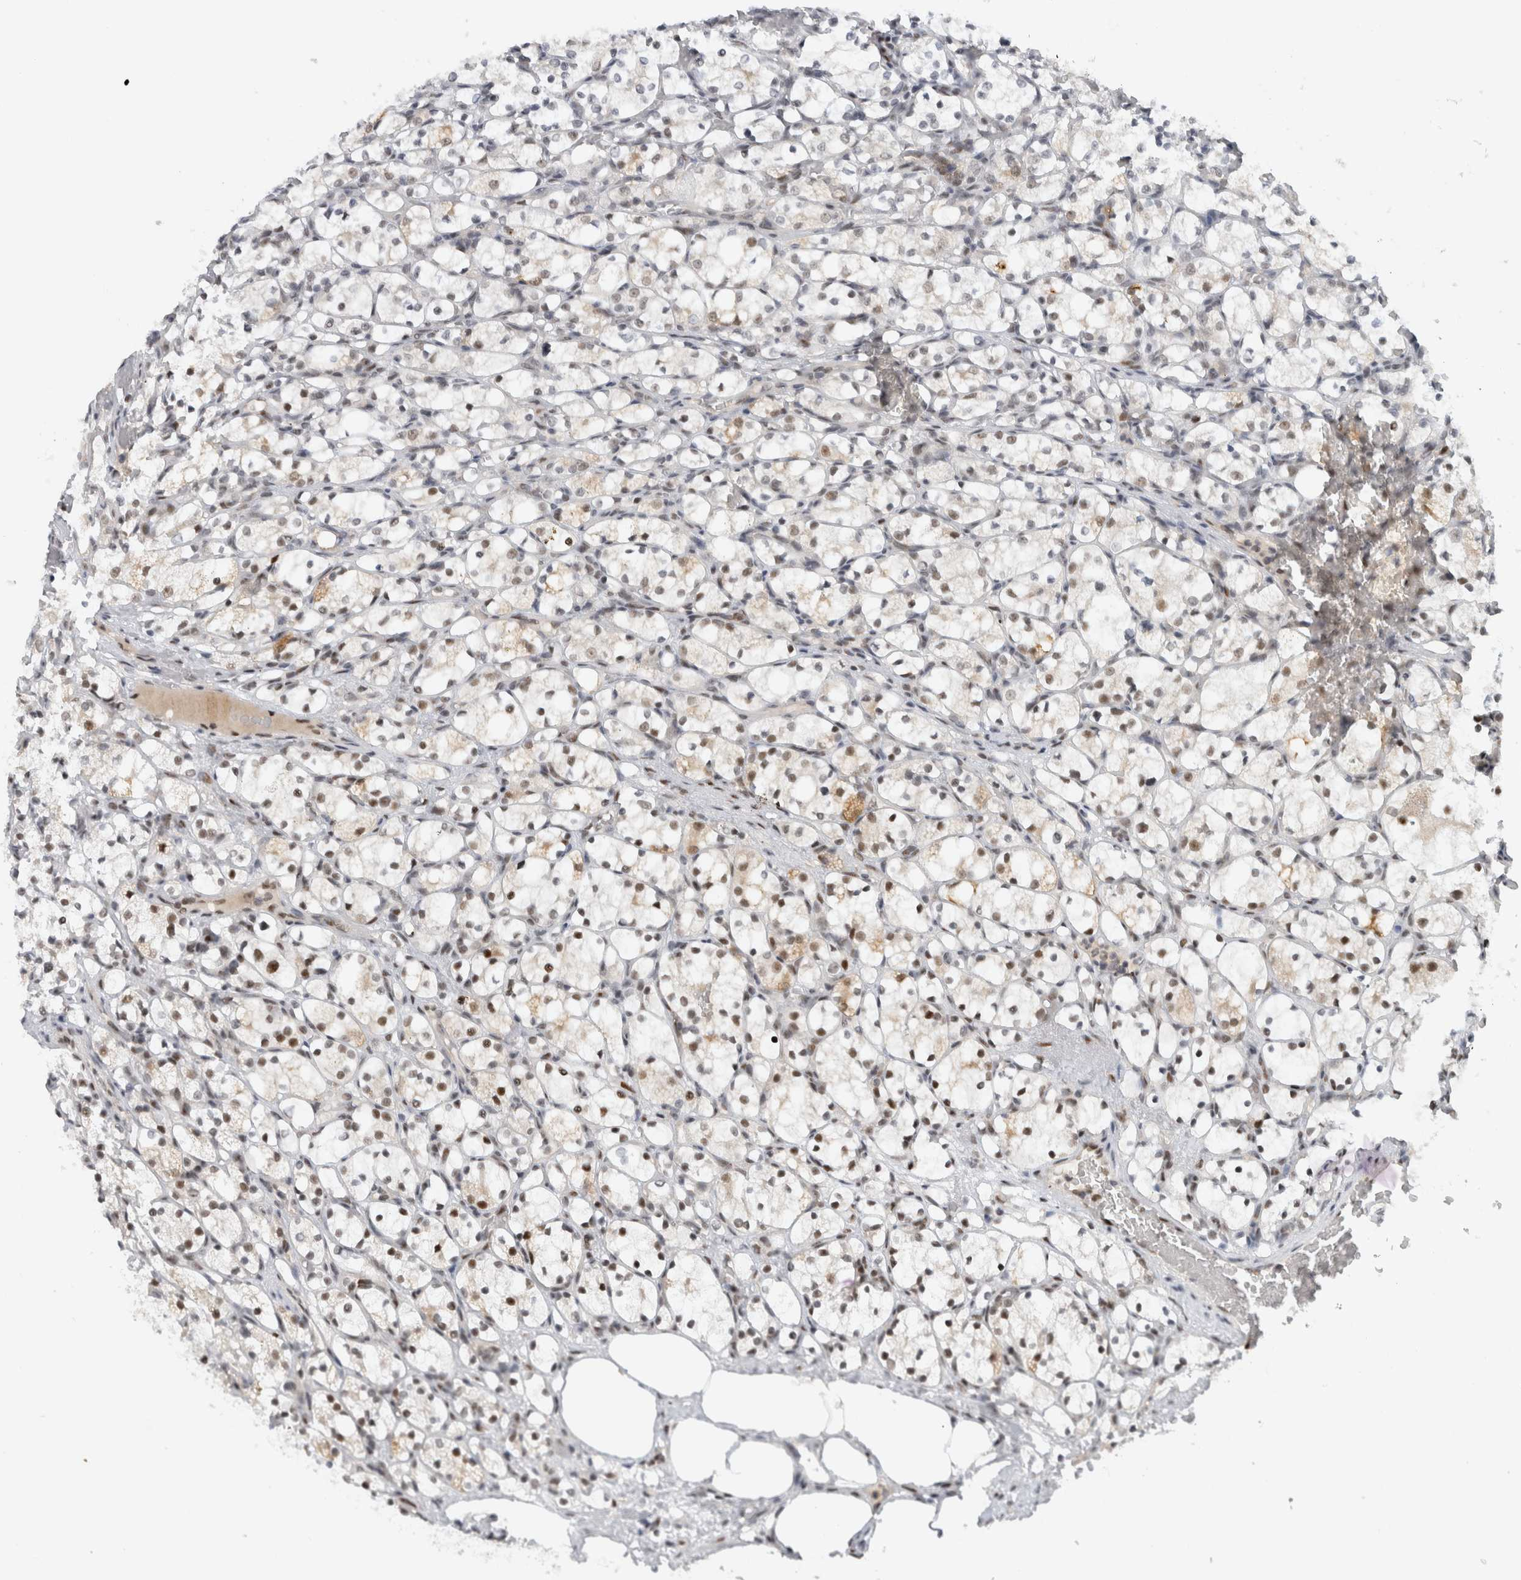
{"staining": {"intensity": "moderate", "quantity": "25%-75%", "location": "nuclear"}, "tissue": "renal cancer", "cell_type": "Tumor cells", "image_type": "cancer", "snomed": [{"axis": "morphology", "description": "Adenocarcinoma, NOS"}, {"axis": "topography", "description": "Kidney"}], "caption": "A high-resolution micrograph shows immunohistochemistry staining of renal cancer (adenocarcinoma), which shows moderate nuclear expression in about 25%-75% of tumor cells. The staining was performed using DAB (3,3'-diaminobenzidine) to visualize the protein expression in brown, while the nuclei were stained in blue with hematoxylin (Magnification: 20x).", "gene": "HESX1", "patient": {"sex": "female", "age": 69}}